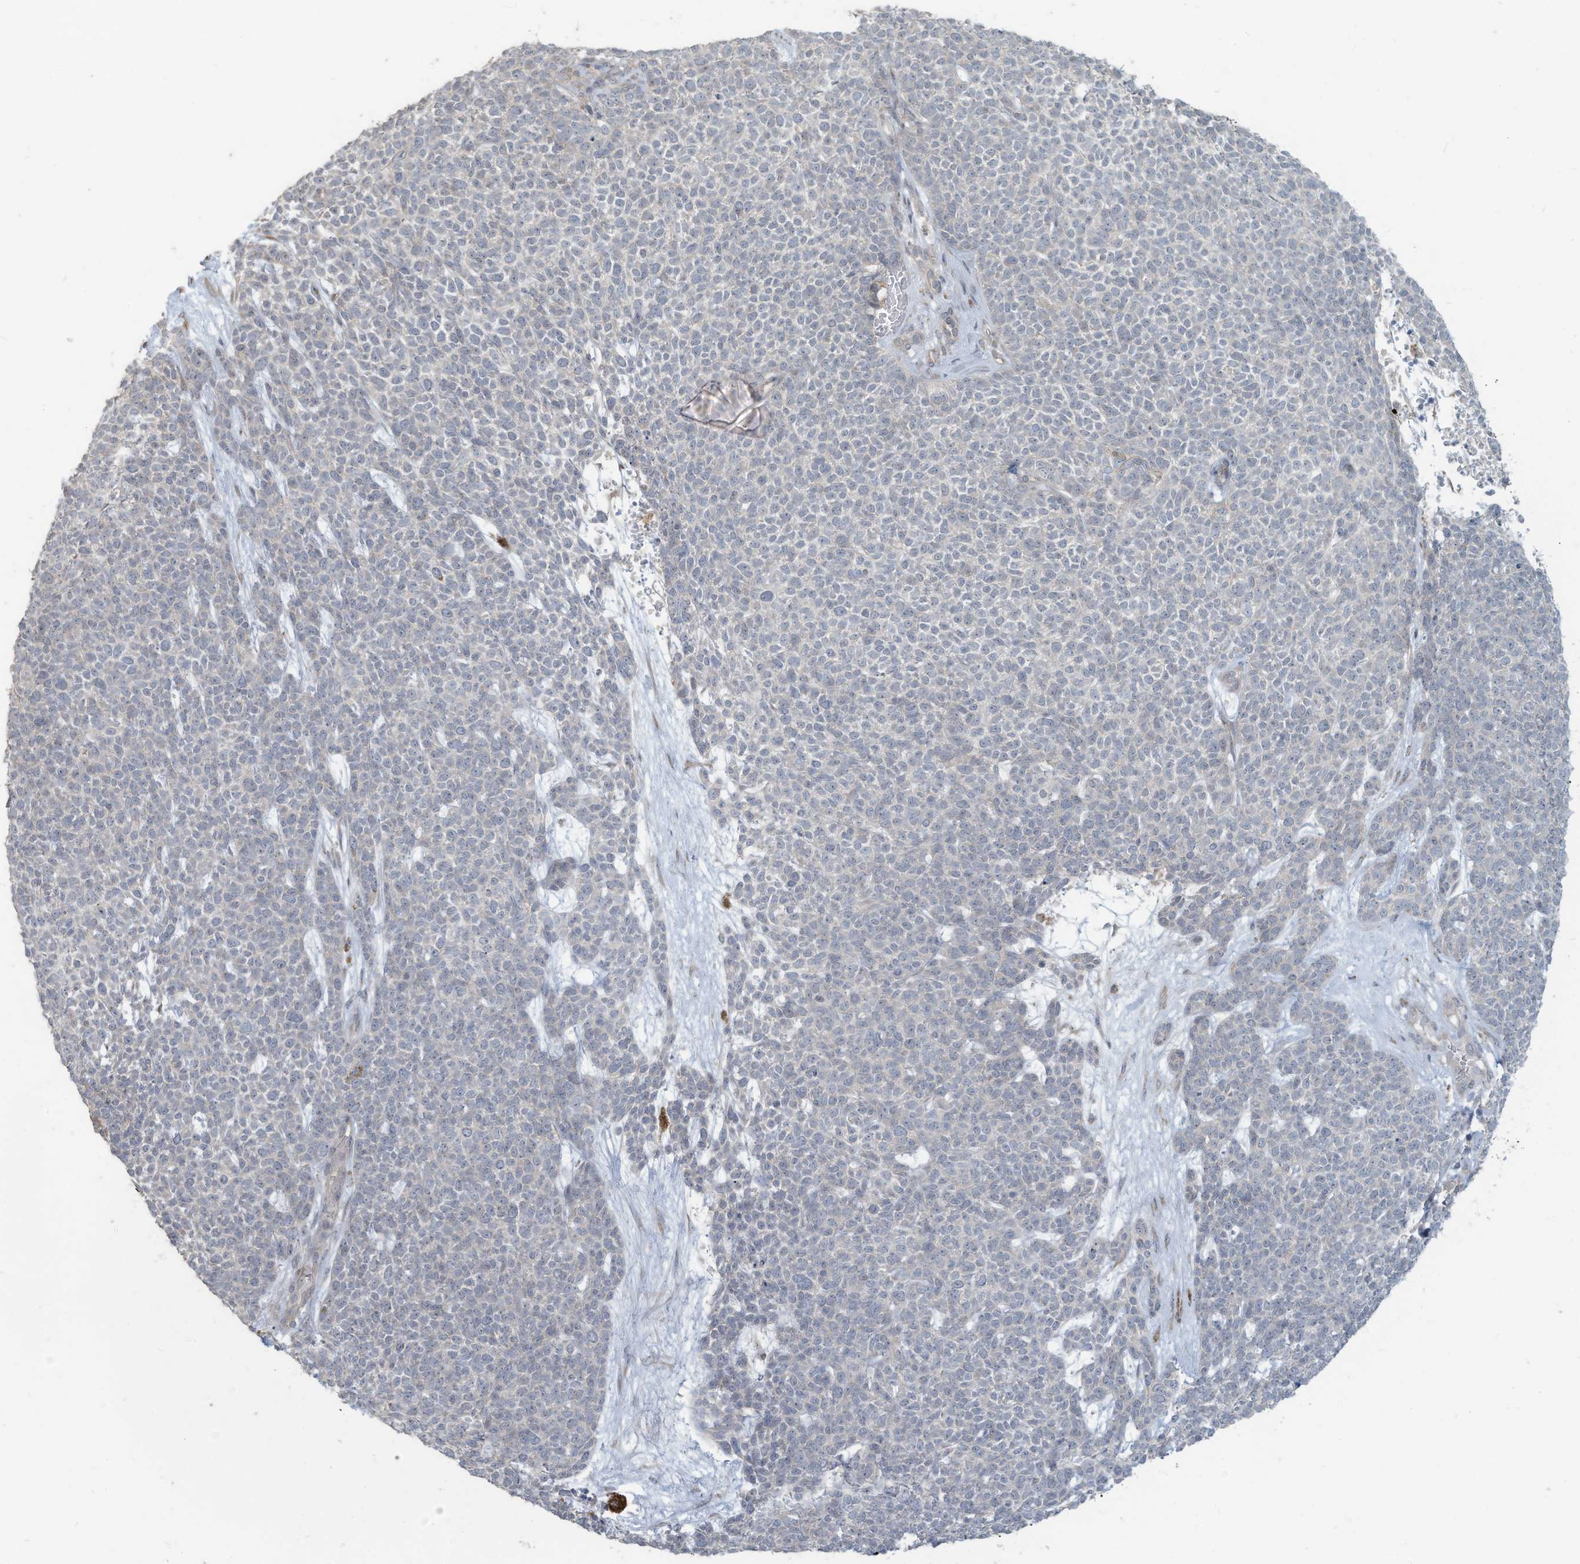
{"staining": {"intensity": "negative", "quantity": "none", "location": "none"}, "tissue": "skin cancer", "cell_type": "Tumor cells", "image_type": "cancer", "snomed": [{"axis": "morphology", "description": "Basal cell carcinoma"}, {"axis": "topography", "description": "Skin"}], "caption": "Immunohistochemical staining of skin basal cell carcinoma demonstrates no significant staining in tumor cells.", "gene": "MAGIX", "patient": {"sex": "female", "age": 84}}